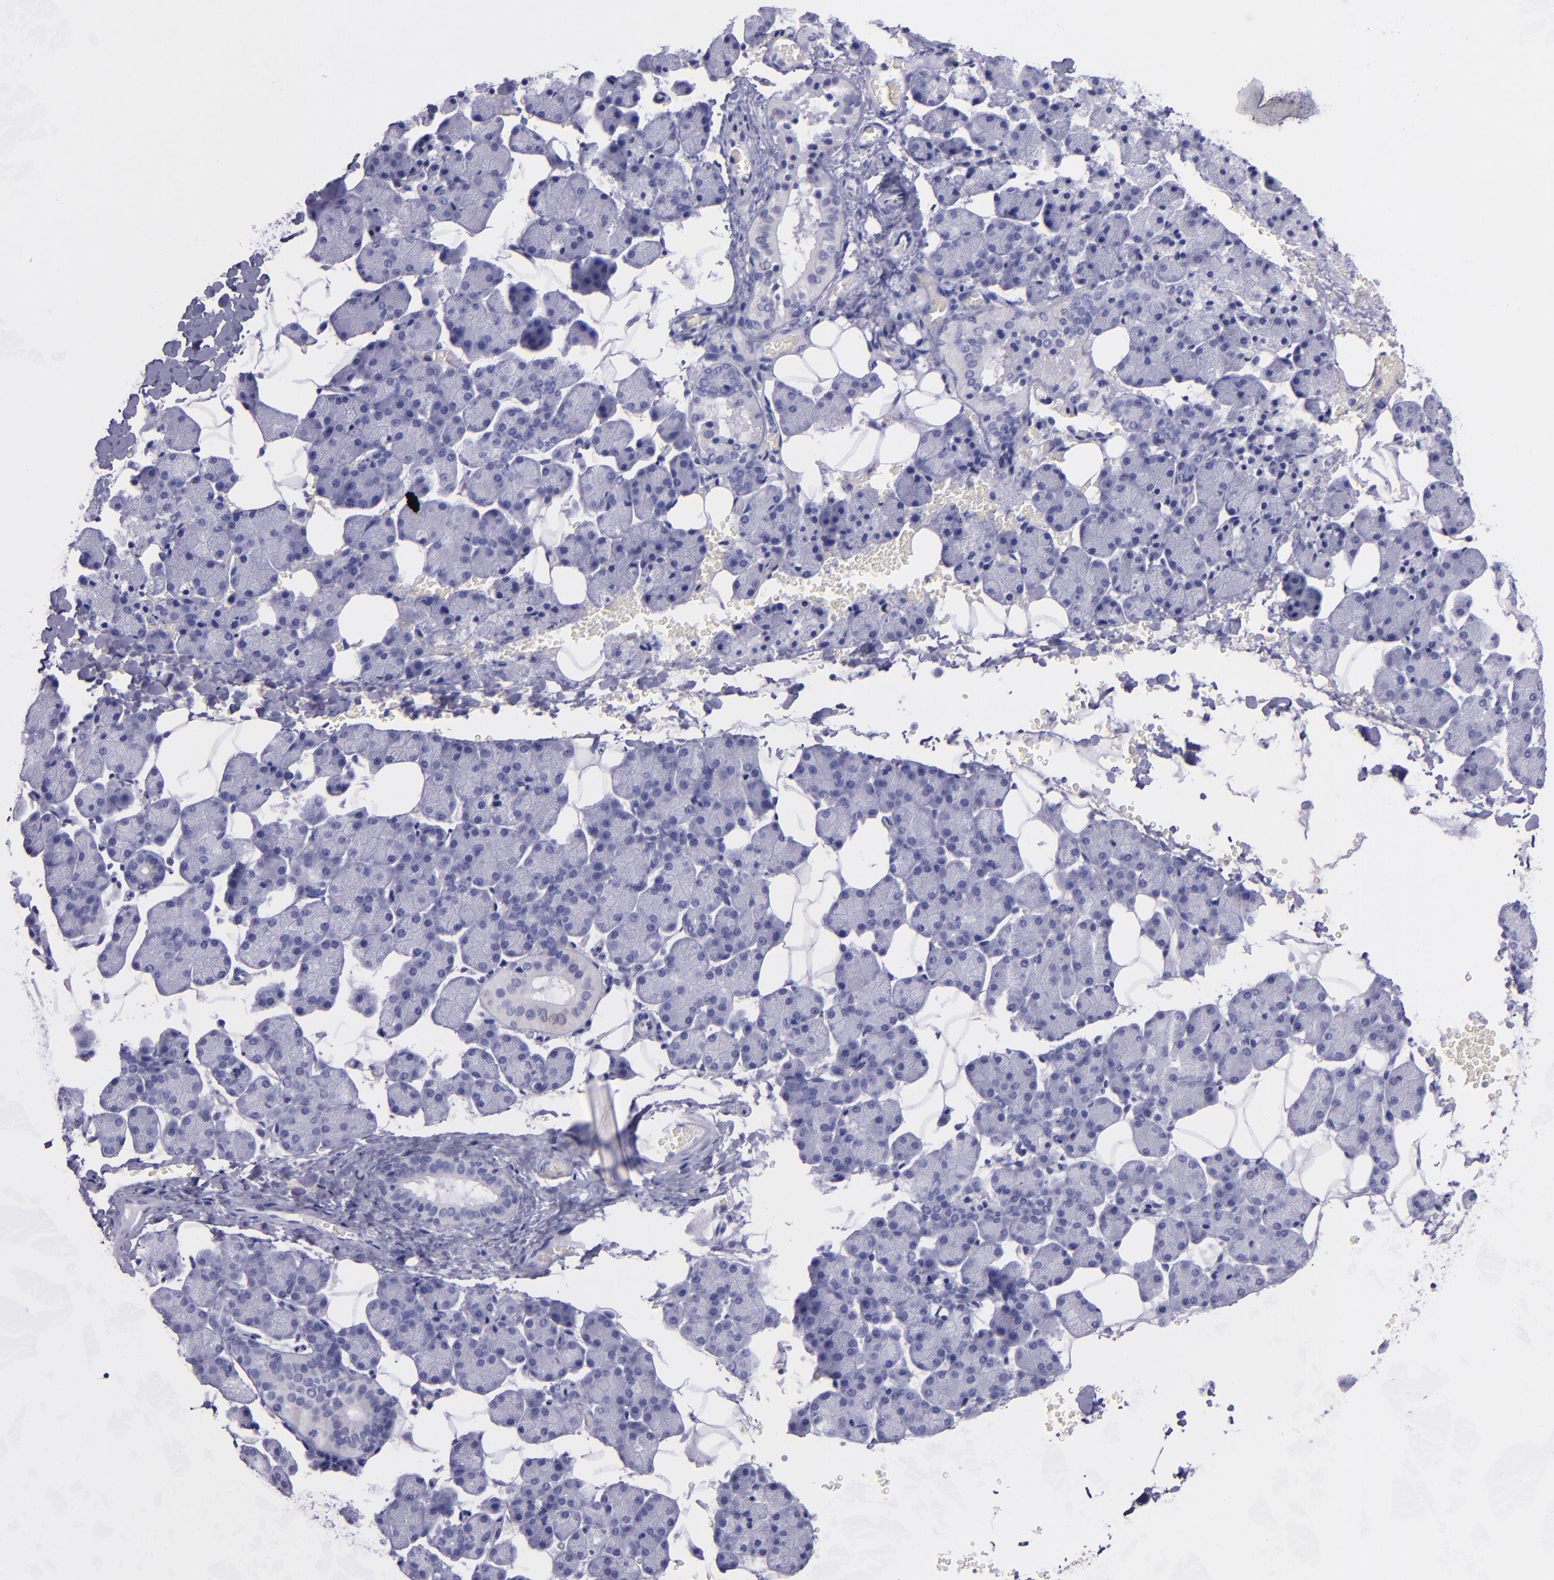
{"staining": {"intensity": "negative", "quantity": "none", "location": "none"}, "tissue": "salivary gland", "cell_type": "Glandular cells", "image_type": "normal", "snomed": [{"axis": "morphology", "description": "Normal tissue, NOS"}, {"axis": "topography", "description": "Lymph node"}, {"axis": "topography", "description": "Salivary gland"}], "caption": "High power microscopy photomicrograph of an IHC micrograph of unremarkable salivary gland, revealing no significant expression in glandular cells. The staining was performed using DAB to visualize the protein expression in brown, while the nuclei were stained in blue with hematoxylin (Magnification: 20x).", "gene": "TNNT3", "patient": {"sex": "male", "age": 8}}